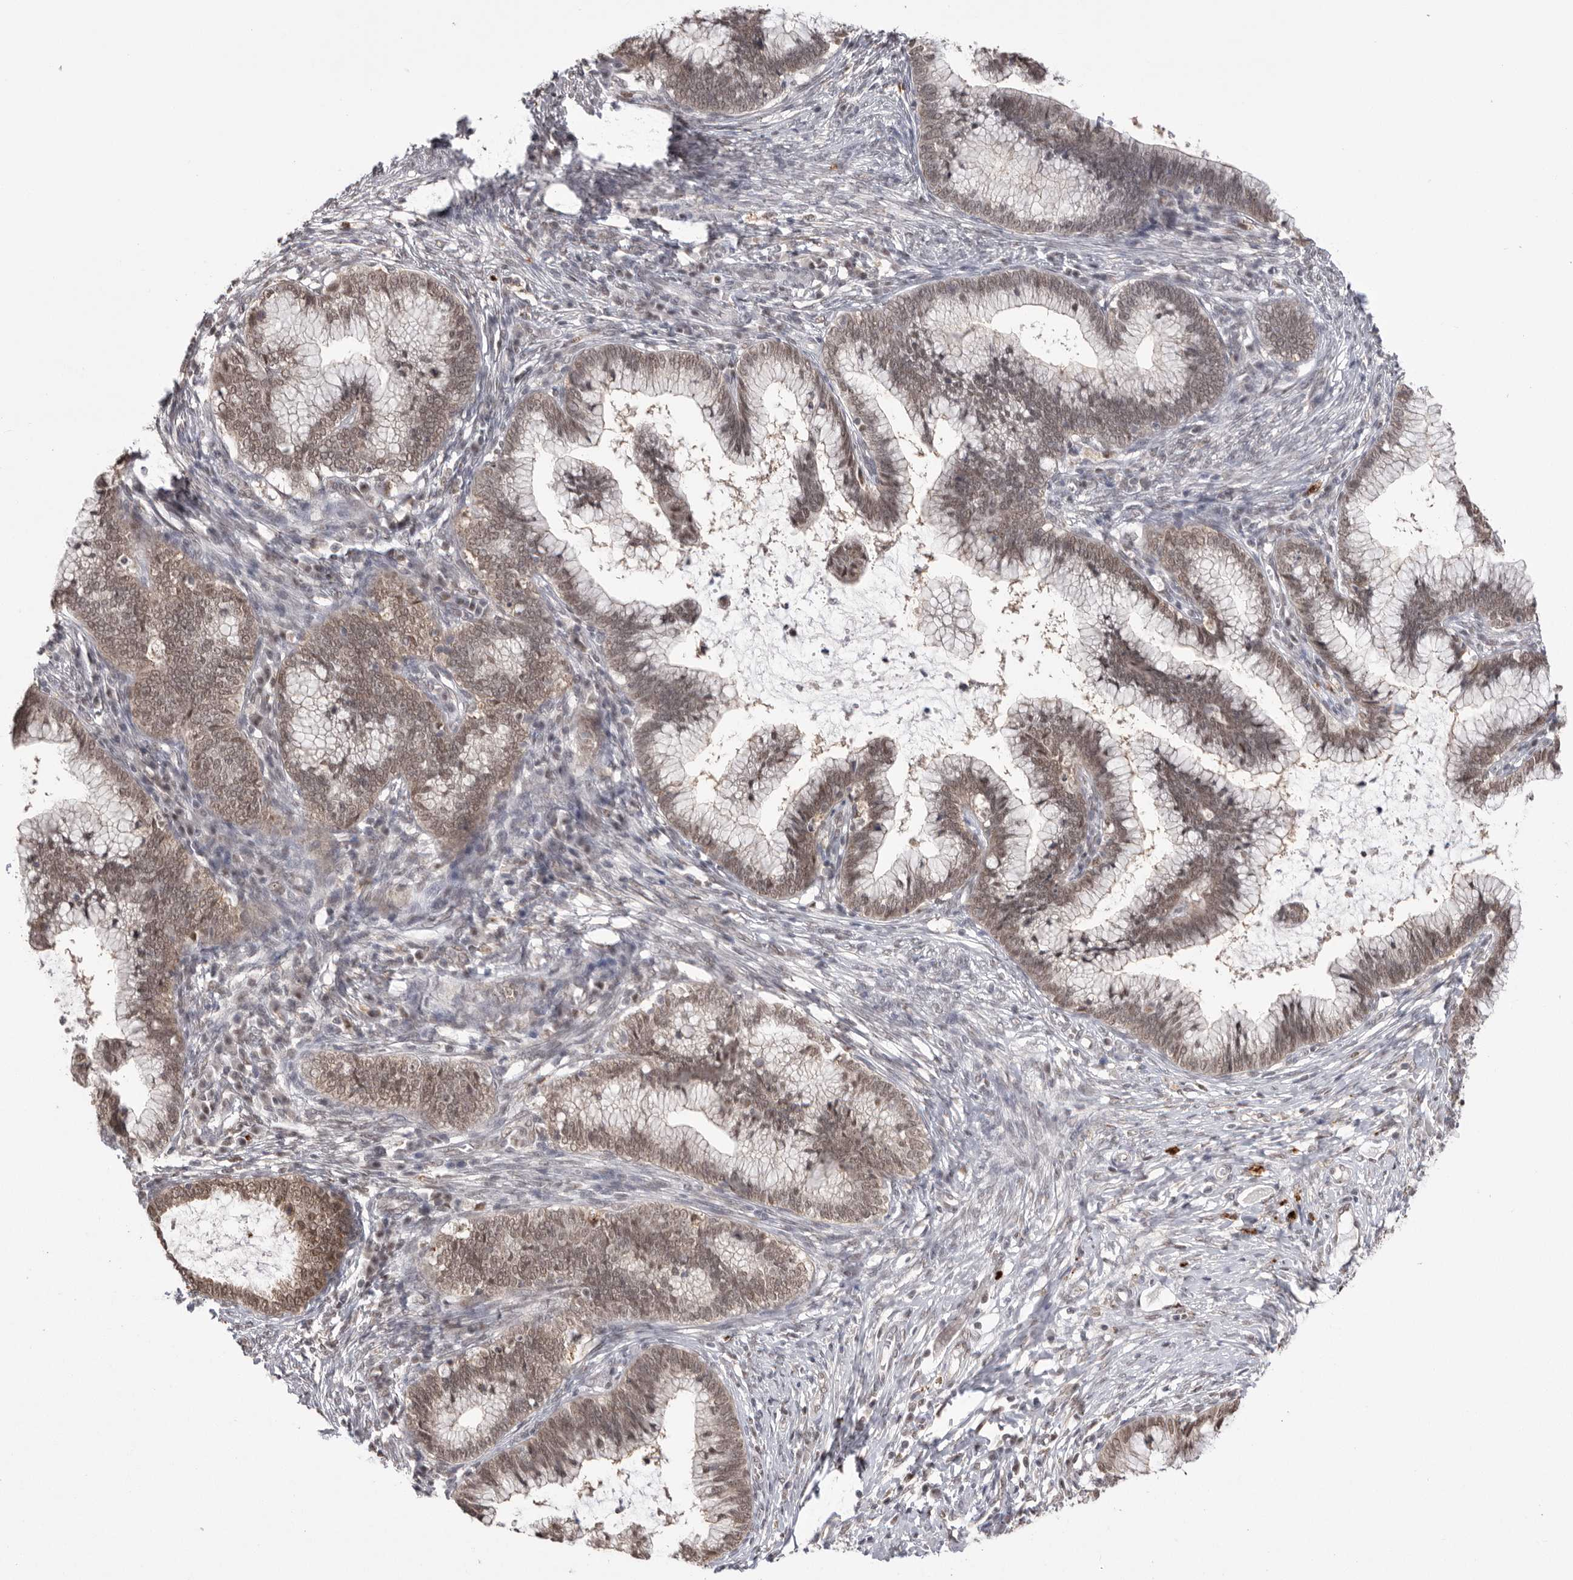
{"staining": {"intensity": "moderate", "quantity": ">75%", "location": "nuclear"}, "tissue": "cervical cancer", "cell_type": "Tumor cells", "image_type": "cancer", "snomed": [{"axis": "morphology", "description": "Adenocarcinoma, NOS"}, {"axis": "topography", "description": "Cervix"}], "caption": "DAB immunohistochemical staining of human cervical cancer shows moderate nuclear protein staining in about >75% of tumor cells.", "gene": "BCLAF3", "patient": {"sex": "female", "age": 36}}